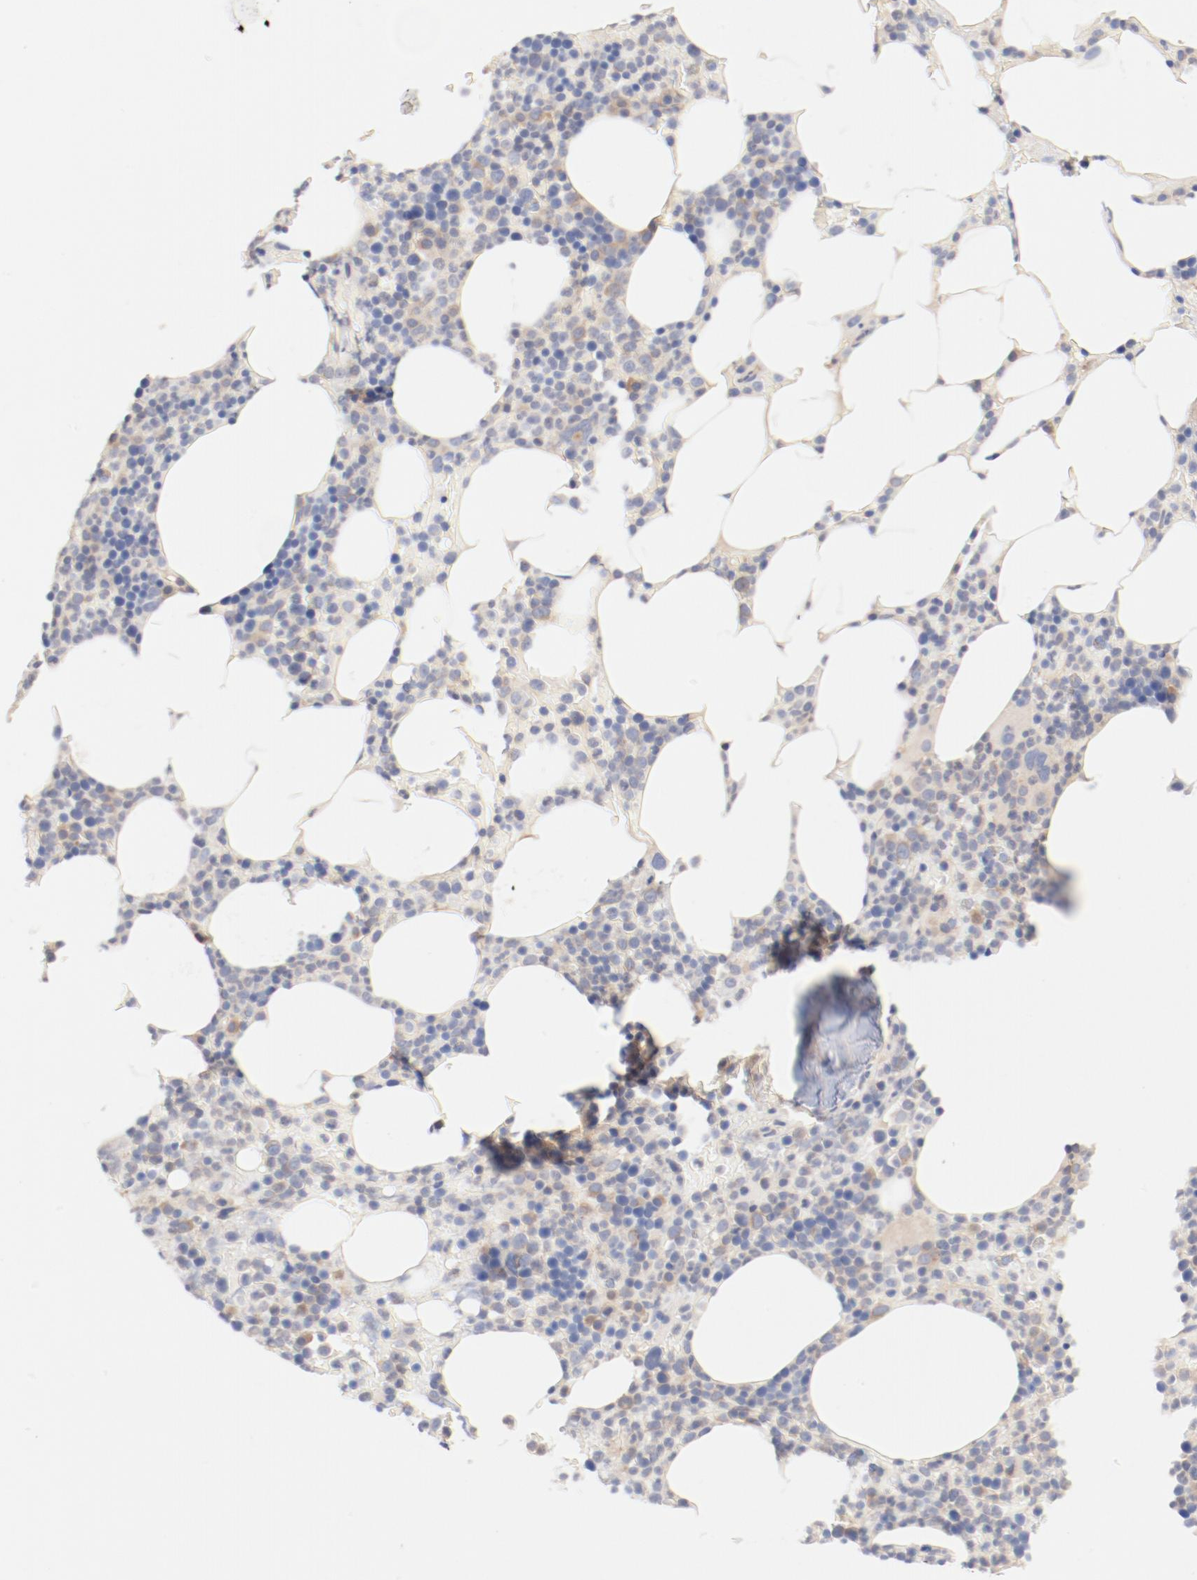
{"staining": {"intensity": "weak", "quantity": "25%-75%", "location": "cytoplasmic/membranous"}, "tissue": "bone marrow", "cell_type": "Hematopoietic cells", "image_type": "normal", "snomed": [{"axis": "morphology", "description": "Normal tissue, NOS"}, {"axis": "topography", "description": "Bone marrow"}], "caption": "The photomicrograph displays immunohistochemical staining of normal bone marrow. There is weak cytoplasmic/membranous expression is identified in about 25%-75% of hematopoietic cells.", "gene": "DYNC1H1", "patient": {"sex": "female", "age": 66}}